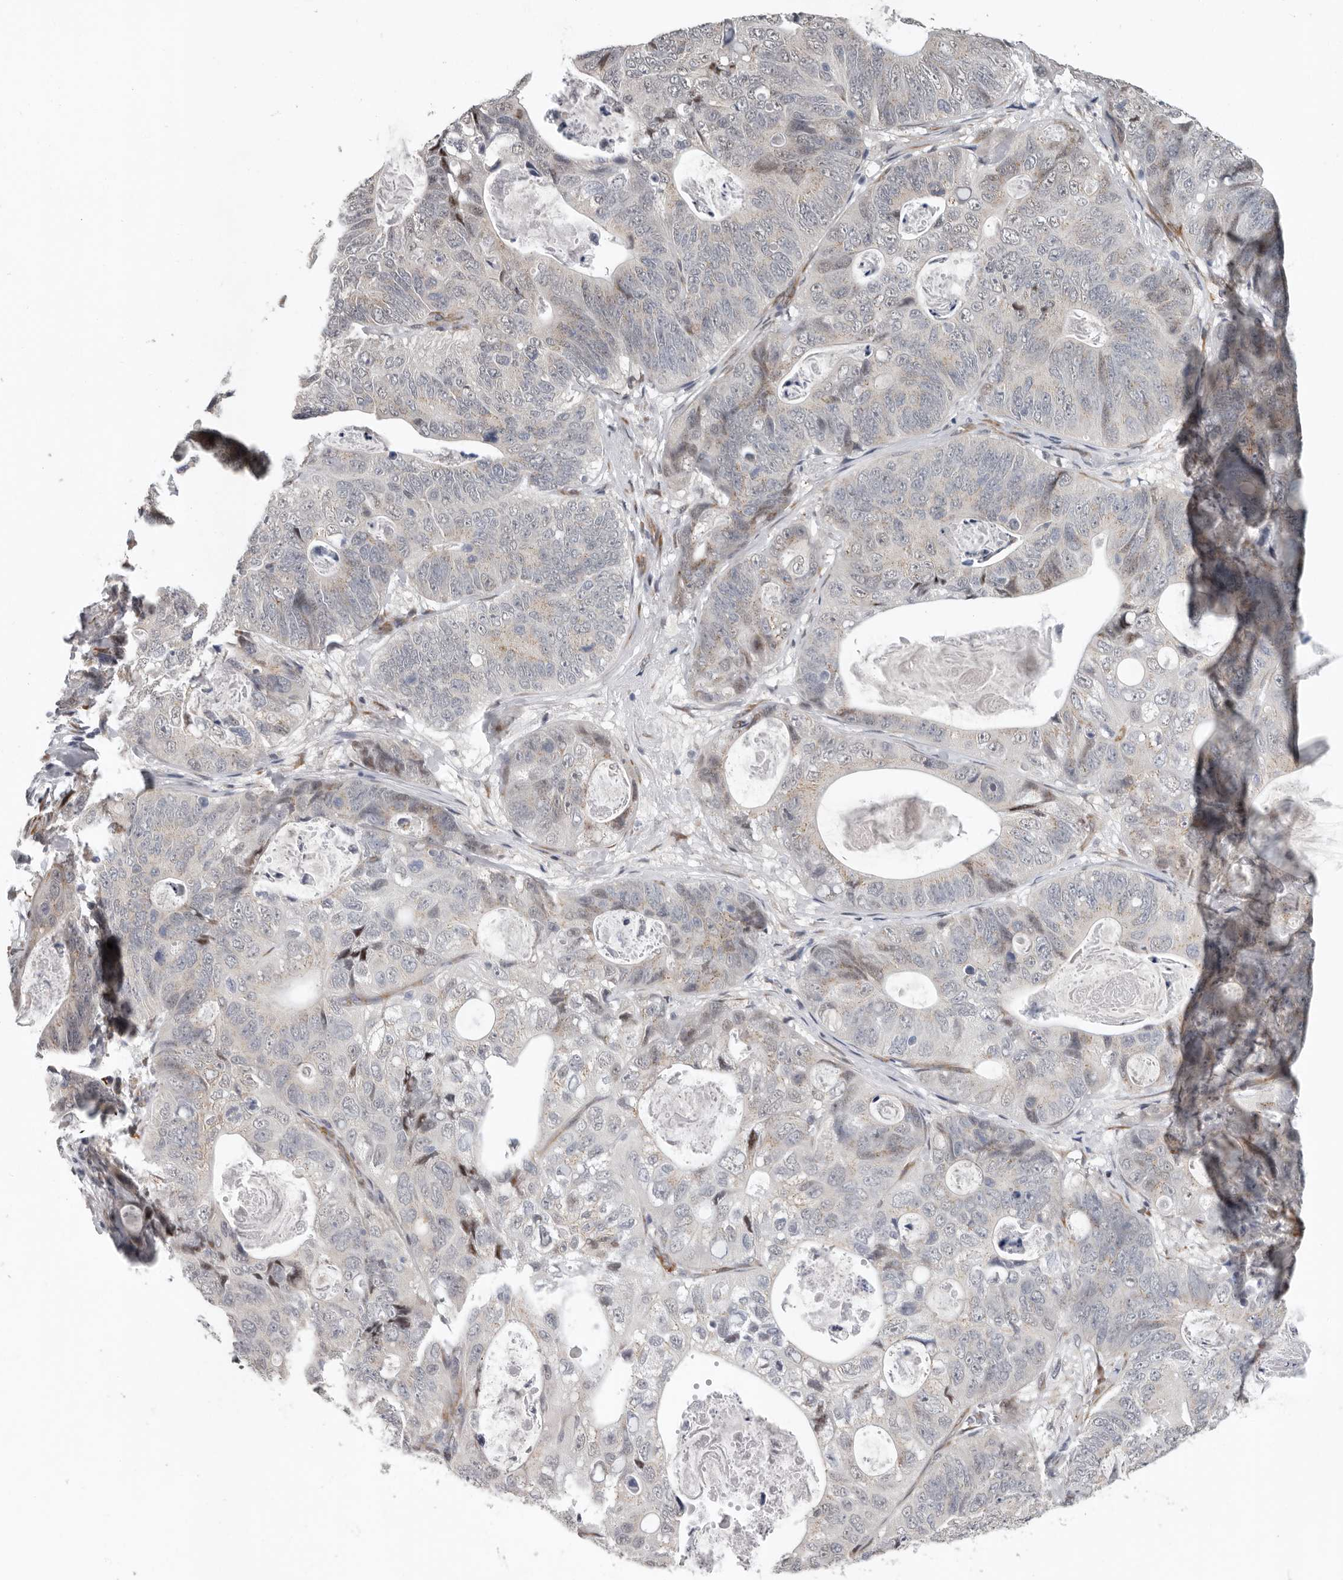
{"staining": {"intensity": "negative", "quantity": "none", "location": "none"}, "tissue": "stomach cancer", "cell_type": "Tumor cells", "image_type": "cancer", "snomed": [{"axis": "morphology", "description": "Normal tissue, NOS"}, {"axis": "morphology", "description": "Adenocarcinoma, NOS"}, {"axis": "topography", "description": "Stomach"}], "caption": "IHC image of human adenocarcinoma (stomach) stained for a protein (brown), which demonstrates no staining in tumor cells.", "gene": "RALGPS2", "patient": {"sex": "female", "age": 89}}